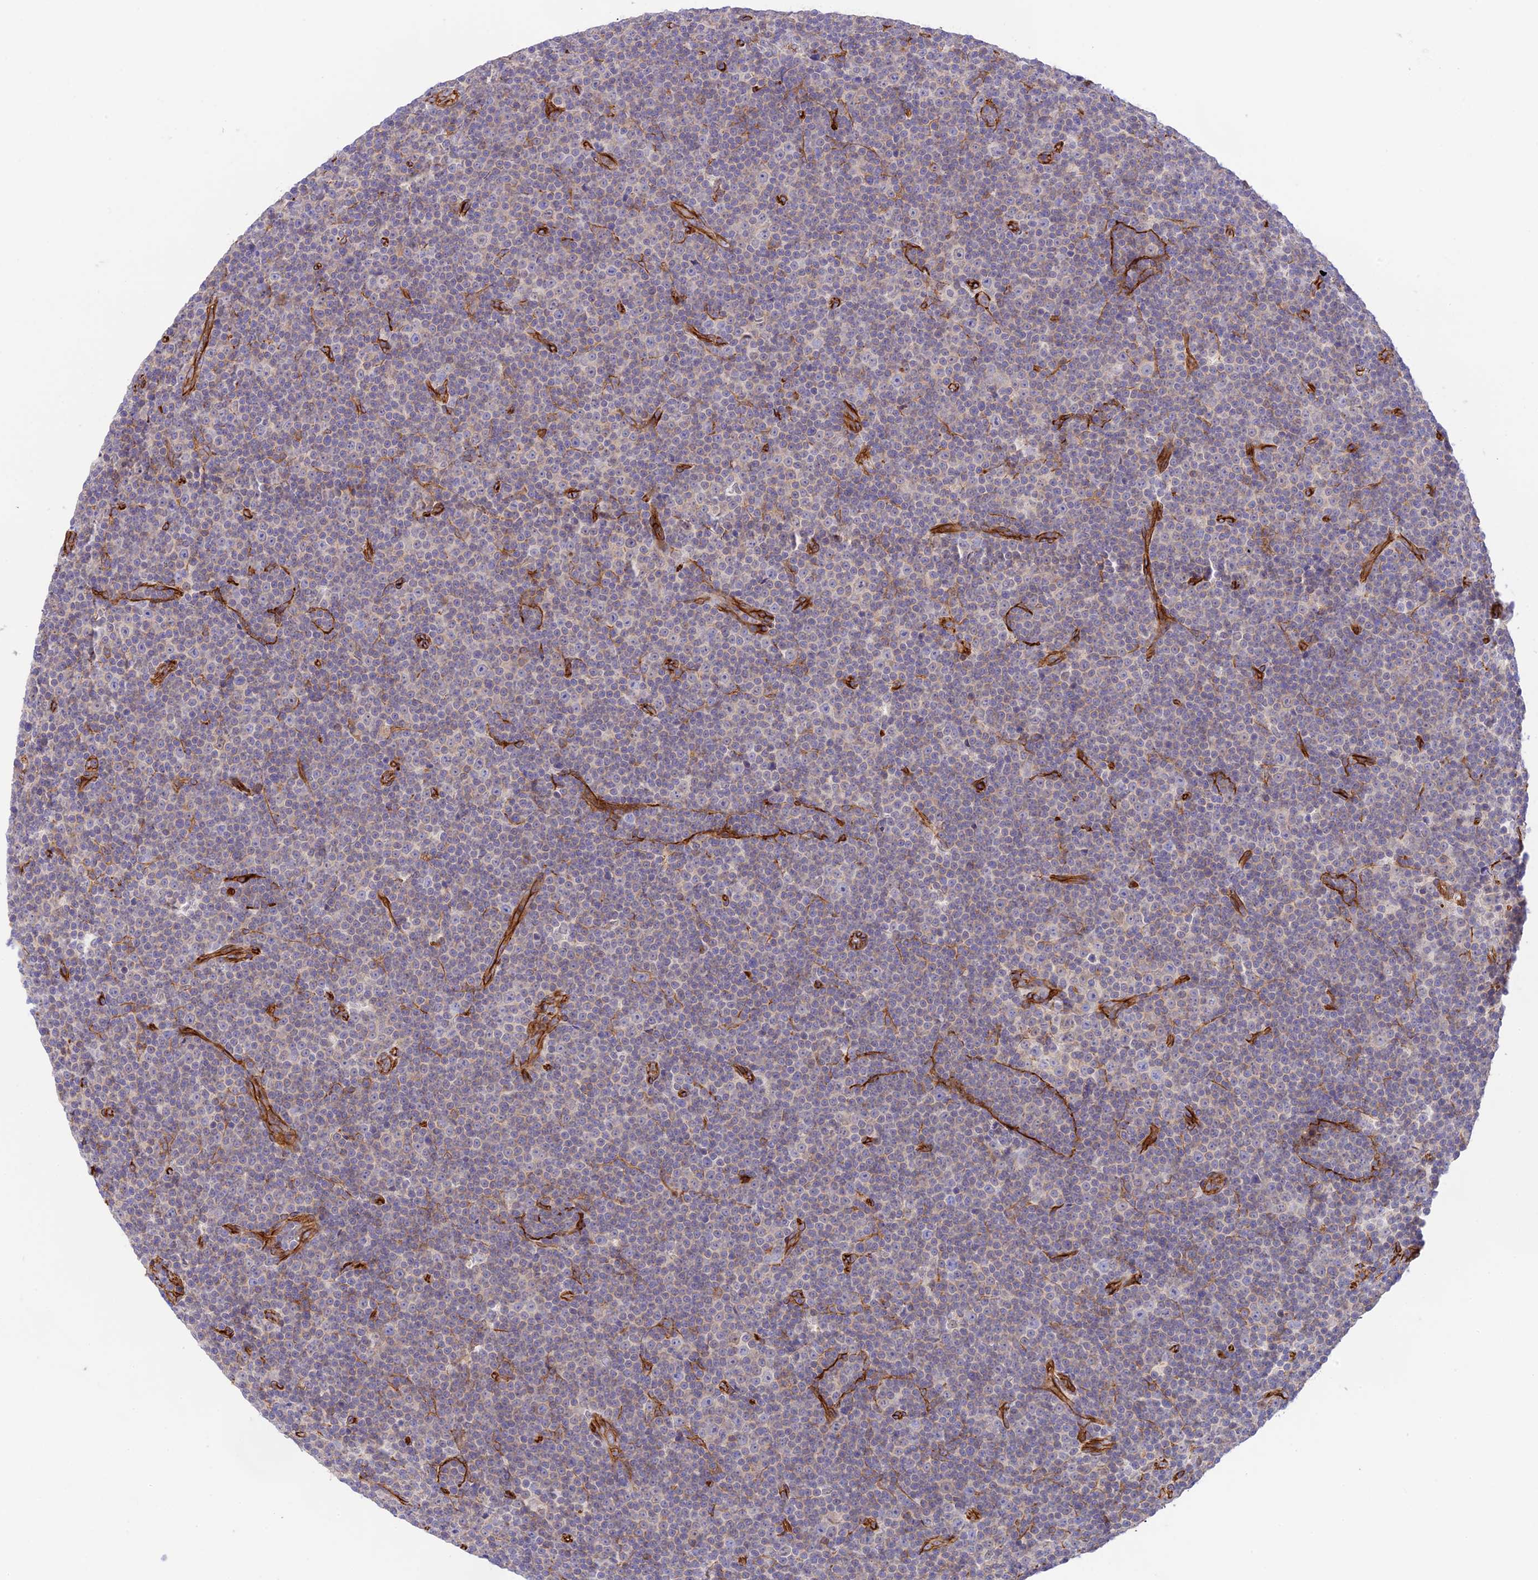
{"staining": {"intensity": "negative", "quantity": "none", "location": "none"}, "tissue": "lymphoma", "cell_type": "Tumor cells", "image_type": "cancer", "snomed": [{"axis": "morphology", "description": "Malignant lymphoma, non-Hodgkin's type, Low grade"}, {"axis": "topography", "description": "Lymph node"}], "caption": "Malignant lymphoma, non-Hodgkin's type (low-grade) stained for a protein using immunohistochemistry displays no expression tumor cells.", "gene": "YPEL5", "patient": {"sex": "female", "age": 67}}